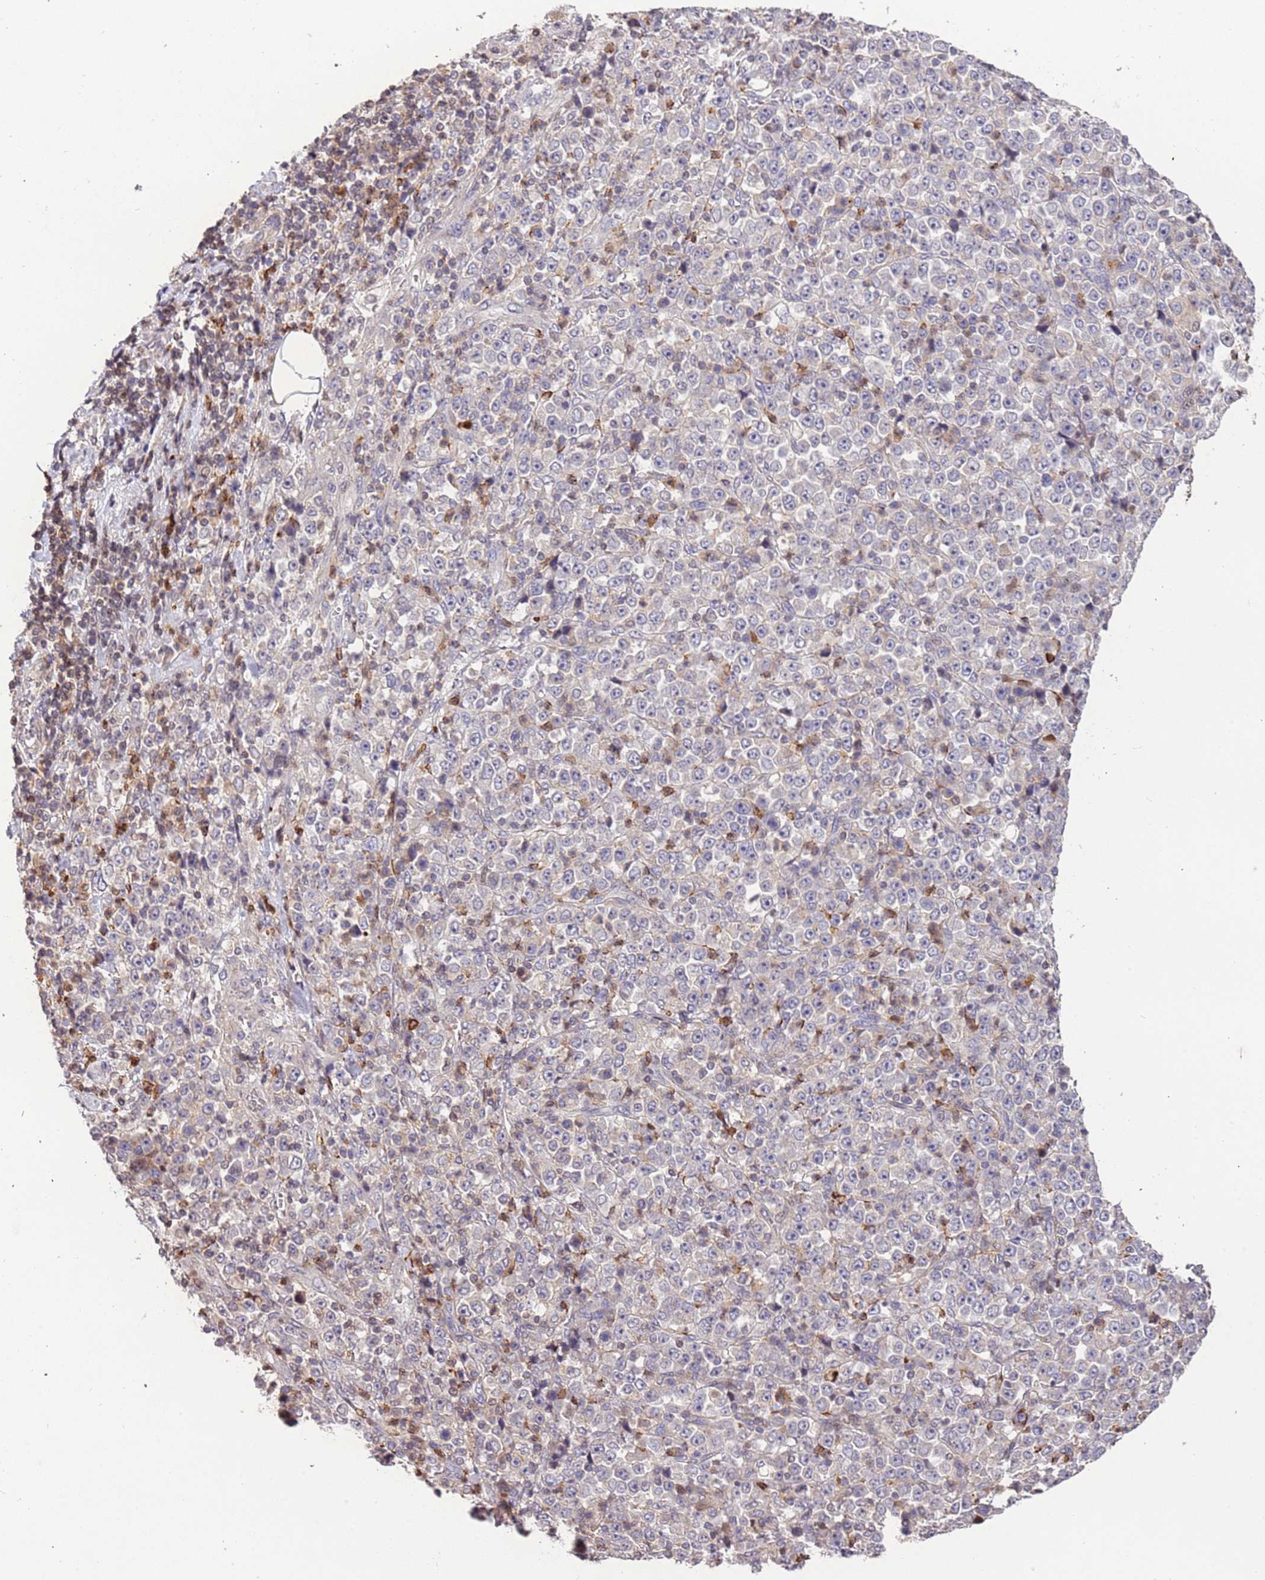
{"staining": {"intensity": "negative", "quantity": "none", "location": "none"}, "tissue": "stomach cancer", "cell_type": "Tumor cells", "image_type": "cancer", "snomed": [{"axis": "morphology", "description": "Normal tissue, NOS"}, {"axis": "morphology", "description": "Adenocarcinoma, NOS"}, {"axis": "topography", "description": "Stomach, upper"}, {"axis": "topography", "description": "Stomach"}], "caption": "A high-resolution image shows immunohistochemistry (IHC) staining of stomach adenocarcinoma, which displays no significant expression in tumor cells.", "gene": "SLC16A4", "patient": {"sex": "male", "age": 59}}